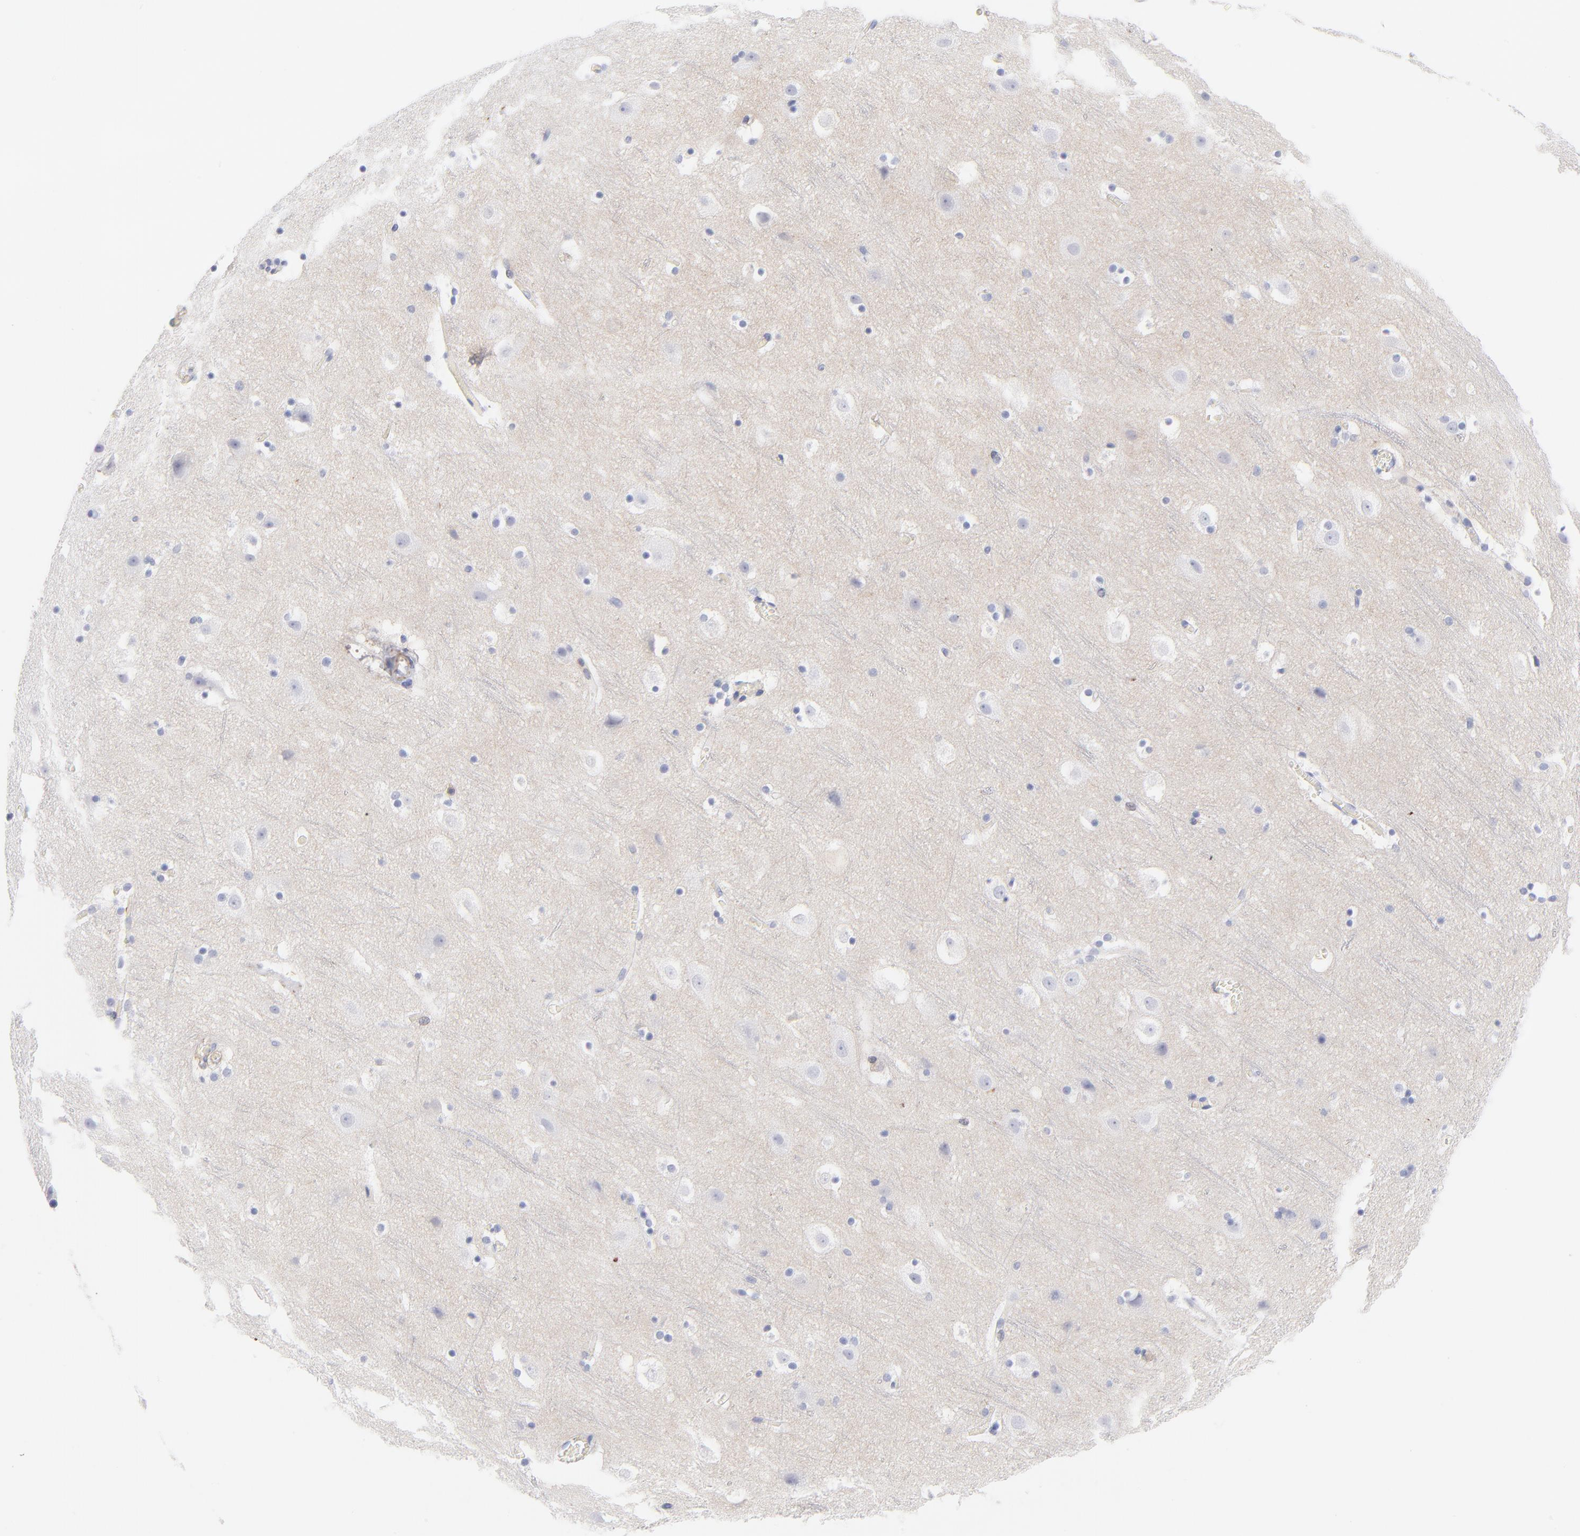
{"staining": {"intensity": "negative", "quantity": "none", "location": "none"}, "tissue": "cerebral cortex", "cell_type": "Endothelial cells", "image_type": "normal", "snomed": [{"axis": "morphology", "description": "Normal tissue, NOS"}, {"axis": "topography", "description": "Cerebral cortex"}], "caption": "The histopathology image exhibits no staining of endothelial cells in normal cerebral cortex. (DAB immunohistochemistry, high magnification).", "gene": "ACTA2", "patient": {"sex": "male", "age": 45}}